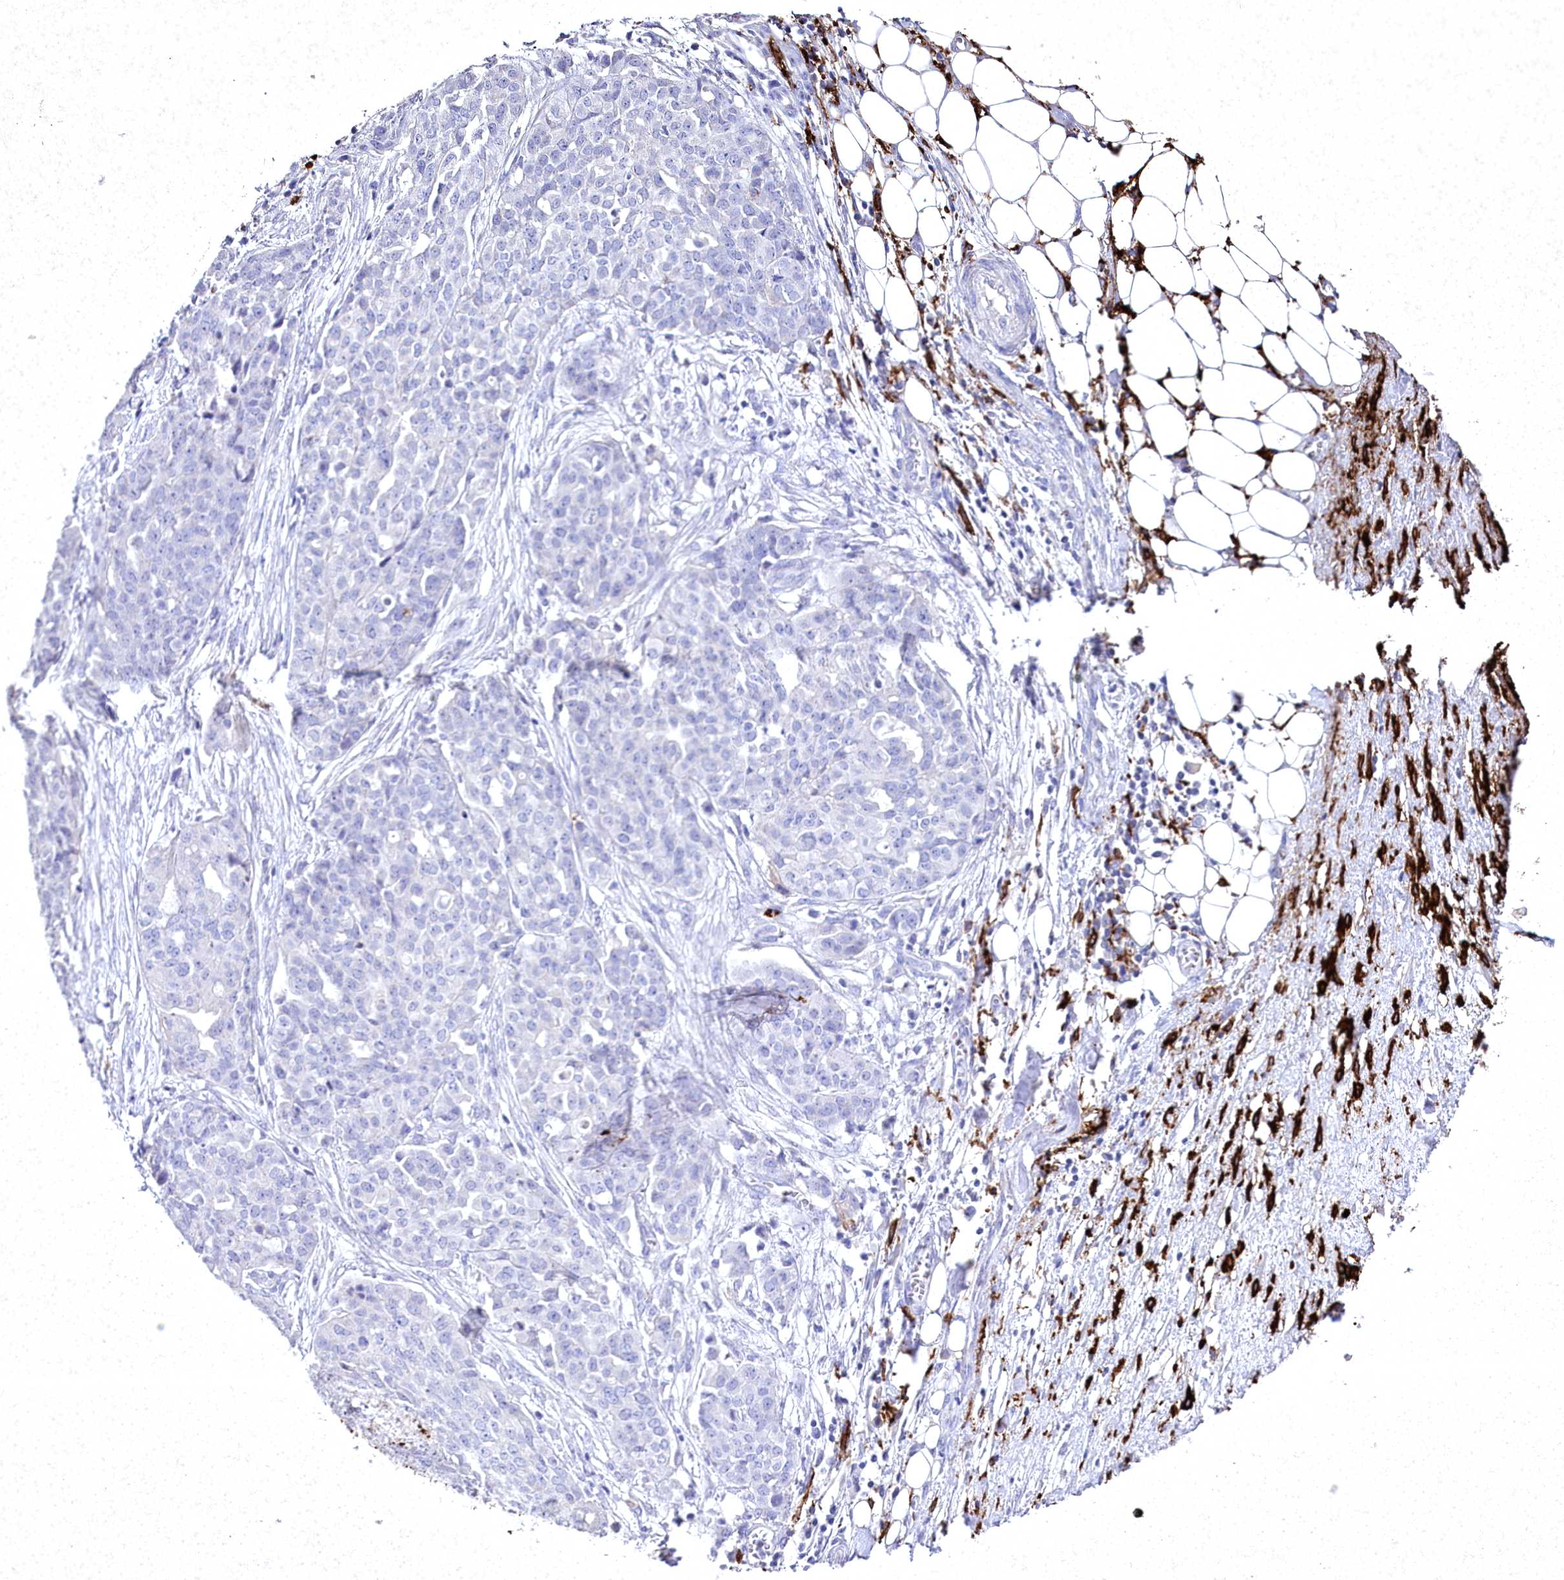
{"staining": {"intensity": "negative", "quantity": "none", "location": "none"}, "tissue": "ovarian cancer", "cell_type": "Tumor cells", "image_type": "cancer", "snomed": [{"axis": "morphology", "description": "Cystadenocarcinoma, serous, NOS"}, {"axis": "topography", "description": "Soft tissue"}, {"axis": "topography", "description": "Ovary"}], "caption": "IHC photomicrograph of human ovarian cancer stained for a protein (brown), which exhibits no expression in tumor cells. The staining is performed using DAB (3,3'-diaminobenzidine) brown chromogen with nuclei counter-stained in using hematoxylin.", "gene": "CLEC4M", "patient": {"sex": "female", "age": 57}}